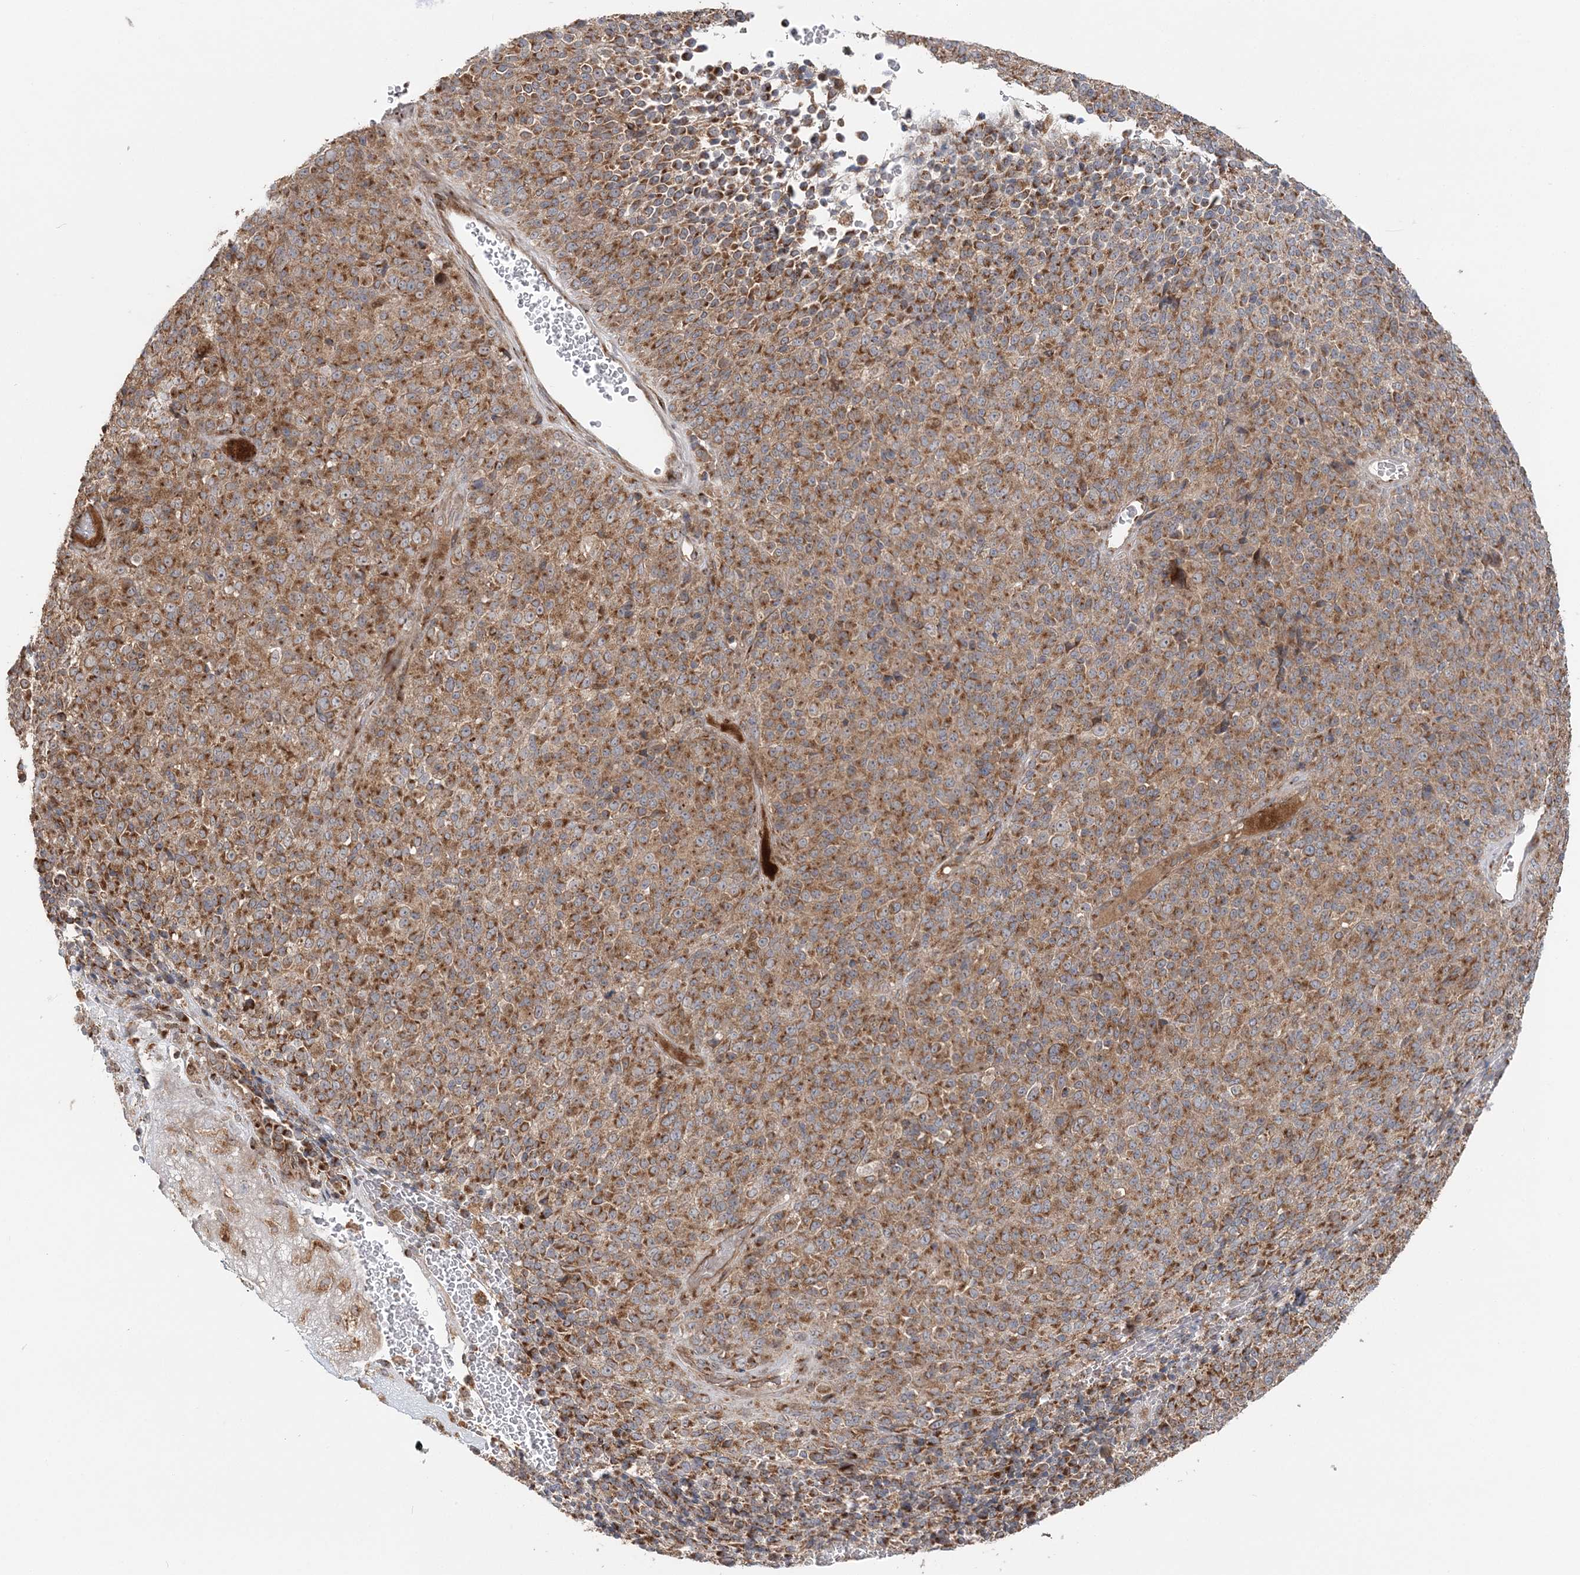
{"staining": {"intensity": "moderate", "quantity": ">75%", "location": "cytoplasmic/membranous"}, "tissue": "melanoma", "cell_type": "Tumor cells", "image_type": "cancer", "snomed": [{"axis": "morphology", "description": "Malignant melanoma, Metastatic site"}, {"axis": "topography", "description": "Brain"}], "caption": "Approximately >75% of tumor cells in human malignant melanoma (metastatic site) show moderate cytoplasmic/membranous protein staining as visualized by brown immunohistochemical staining.", "gene": "ABCC3", "patient": {"sex": "female", "age": 56}}